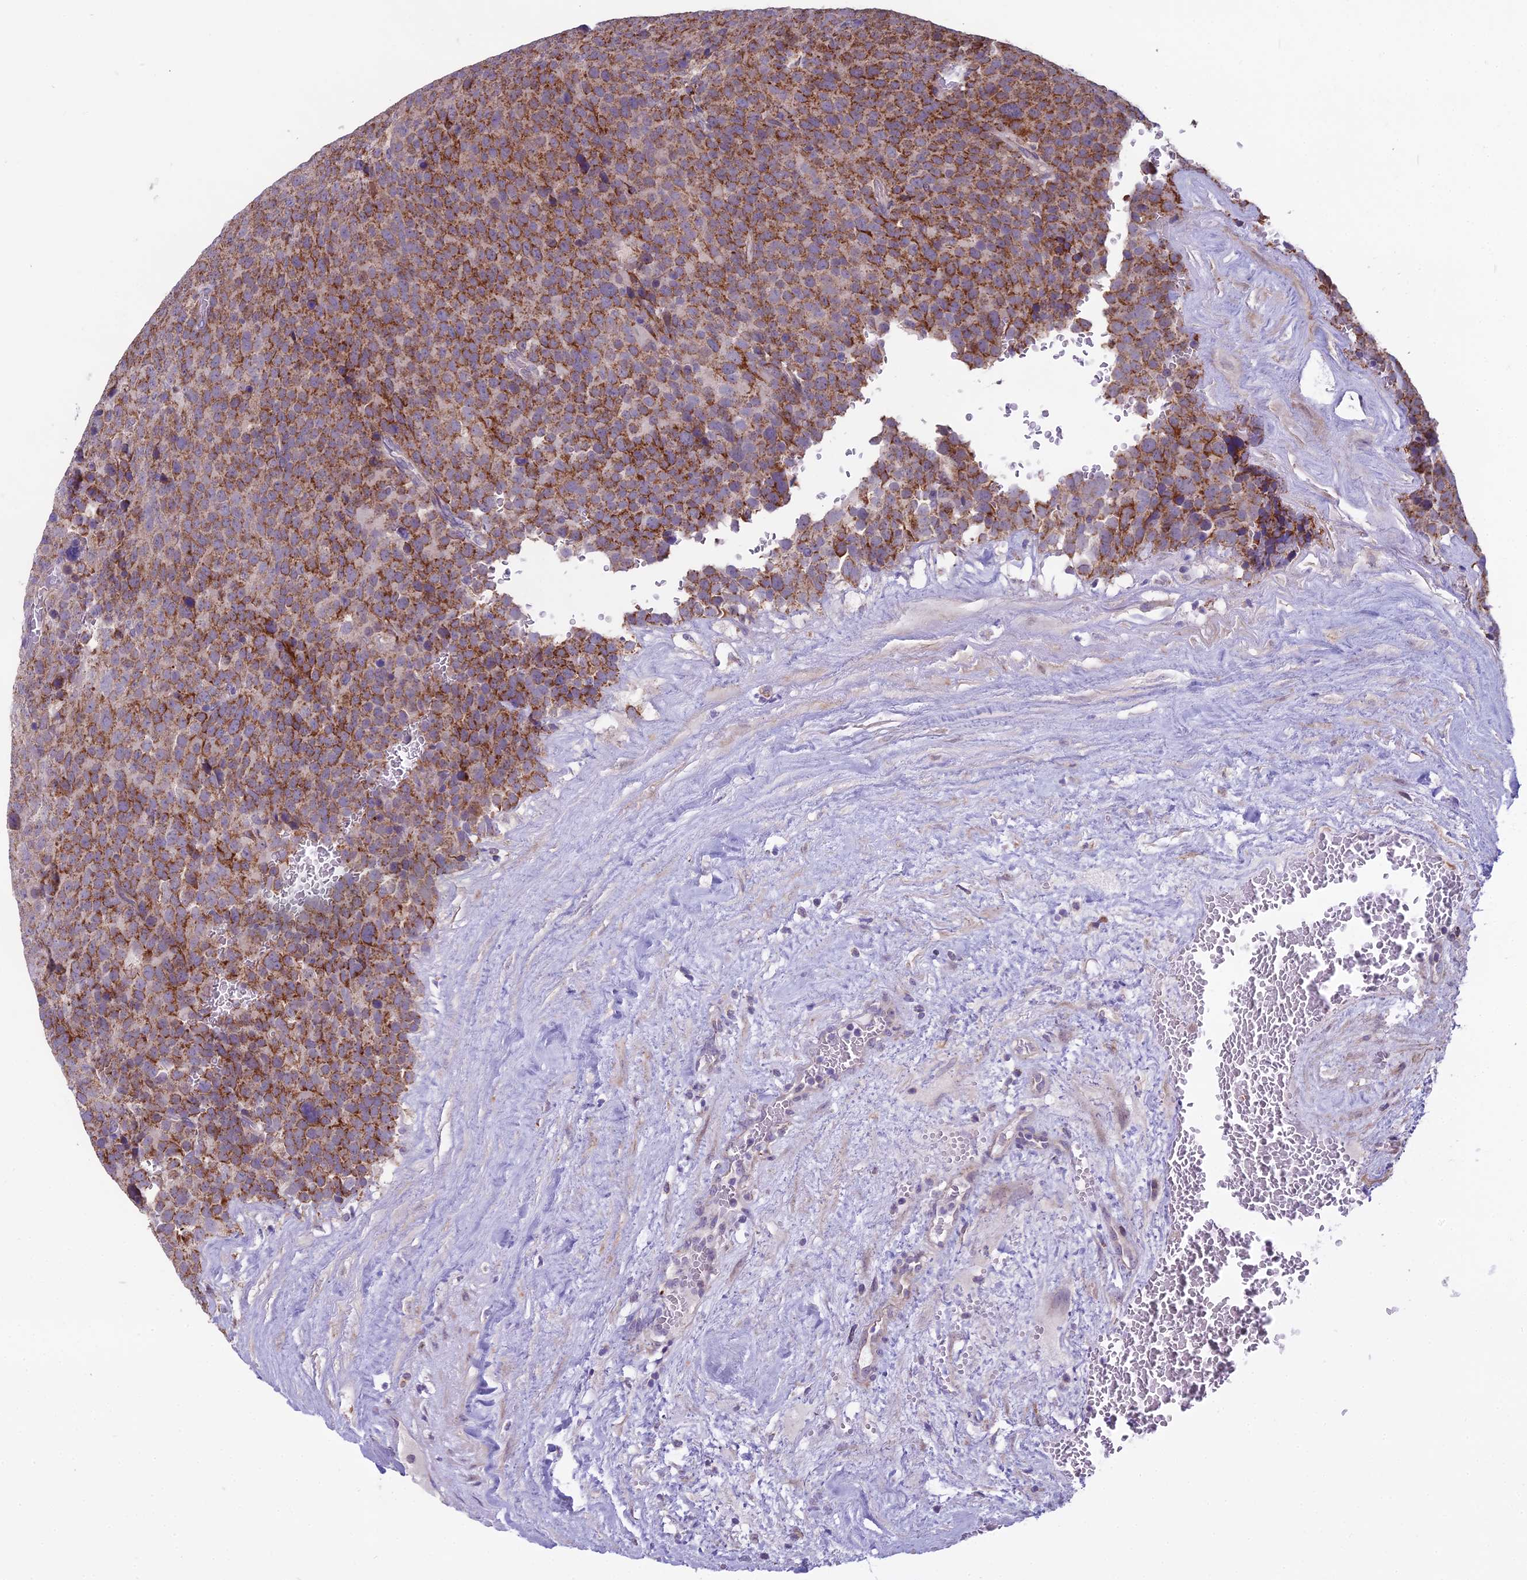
{"staining": {"intensity": "moderate", "quantity": ">75%", "location": "cytoplasmic/membranous"}, "tissue": "testis cancer", "cell_type": "Tumor cells", "image_type": "cancer", "snomed": [{"axis": "morphology", "description": "Seminoma, NOS"}, {"axis": "topography", "description": "Testis"}], "caption": "About >75% of tumor cells in human testis cancer demonstrate moderate cytoplasmic/membranous protein positivity as visualized by brown immunohistochemical staining.", "gene": "DUS2", "patient": {"sex": "male", "age": 71}}